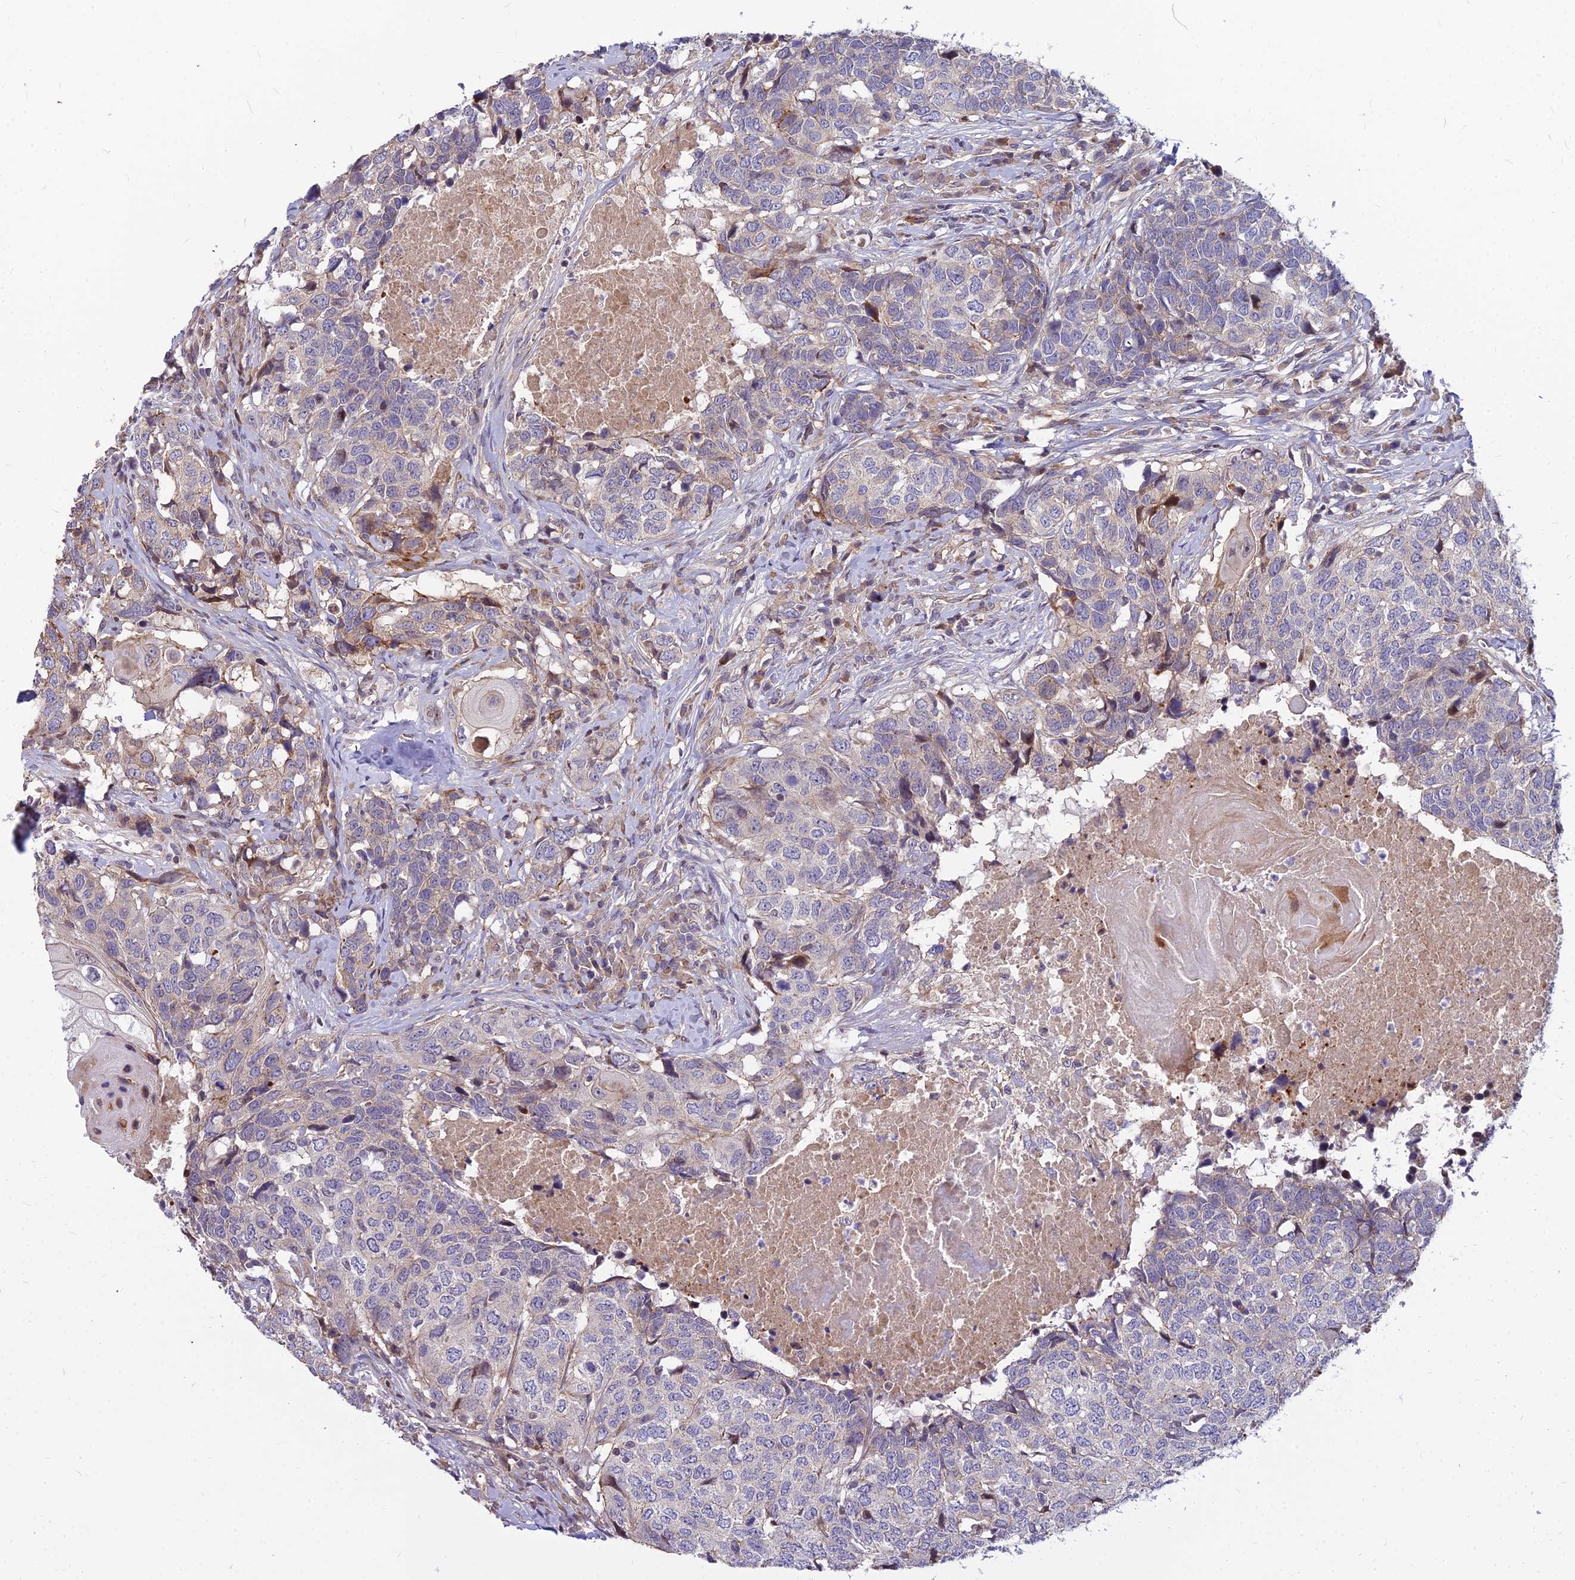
{"staining": {"intensity": "negative", "quantity": "none", "location": "none"}, "tissue": "head and neck cancer", "cell_type": "Tumor cells", "image_type": "cancer", "snomed": [{"axis": "morphology", "description": "Squamous cell carcinoma, NOS"}, {"axis": "topography", "description": "Head-Neck"}], "caption": "Tumor cells show no significant positivity in head and neck squamous cell carcinoma.", "gene": "GLYATL3", "patient": {"sex": "male", "age": 66}}